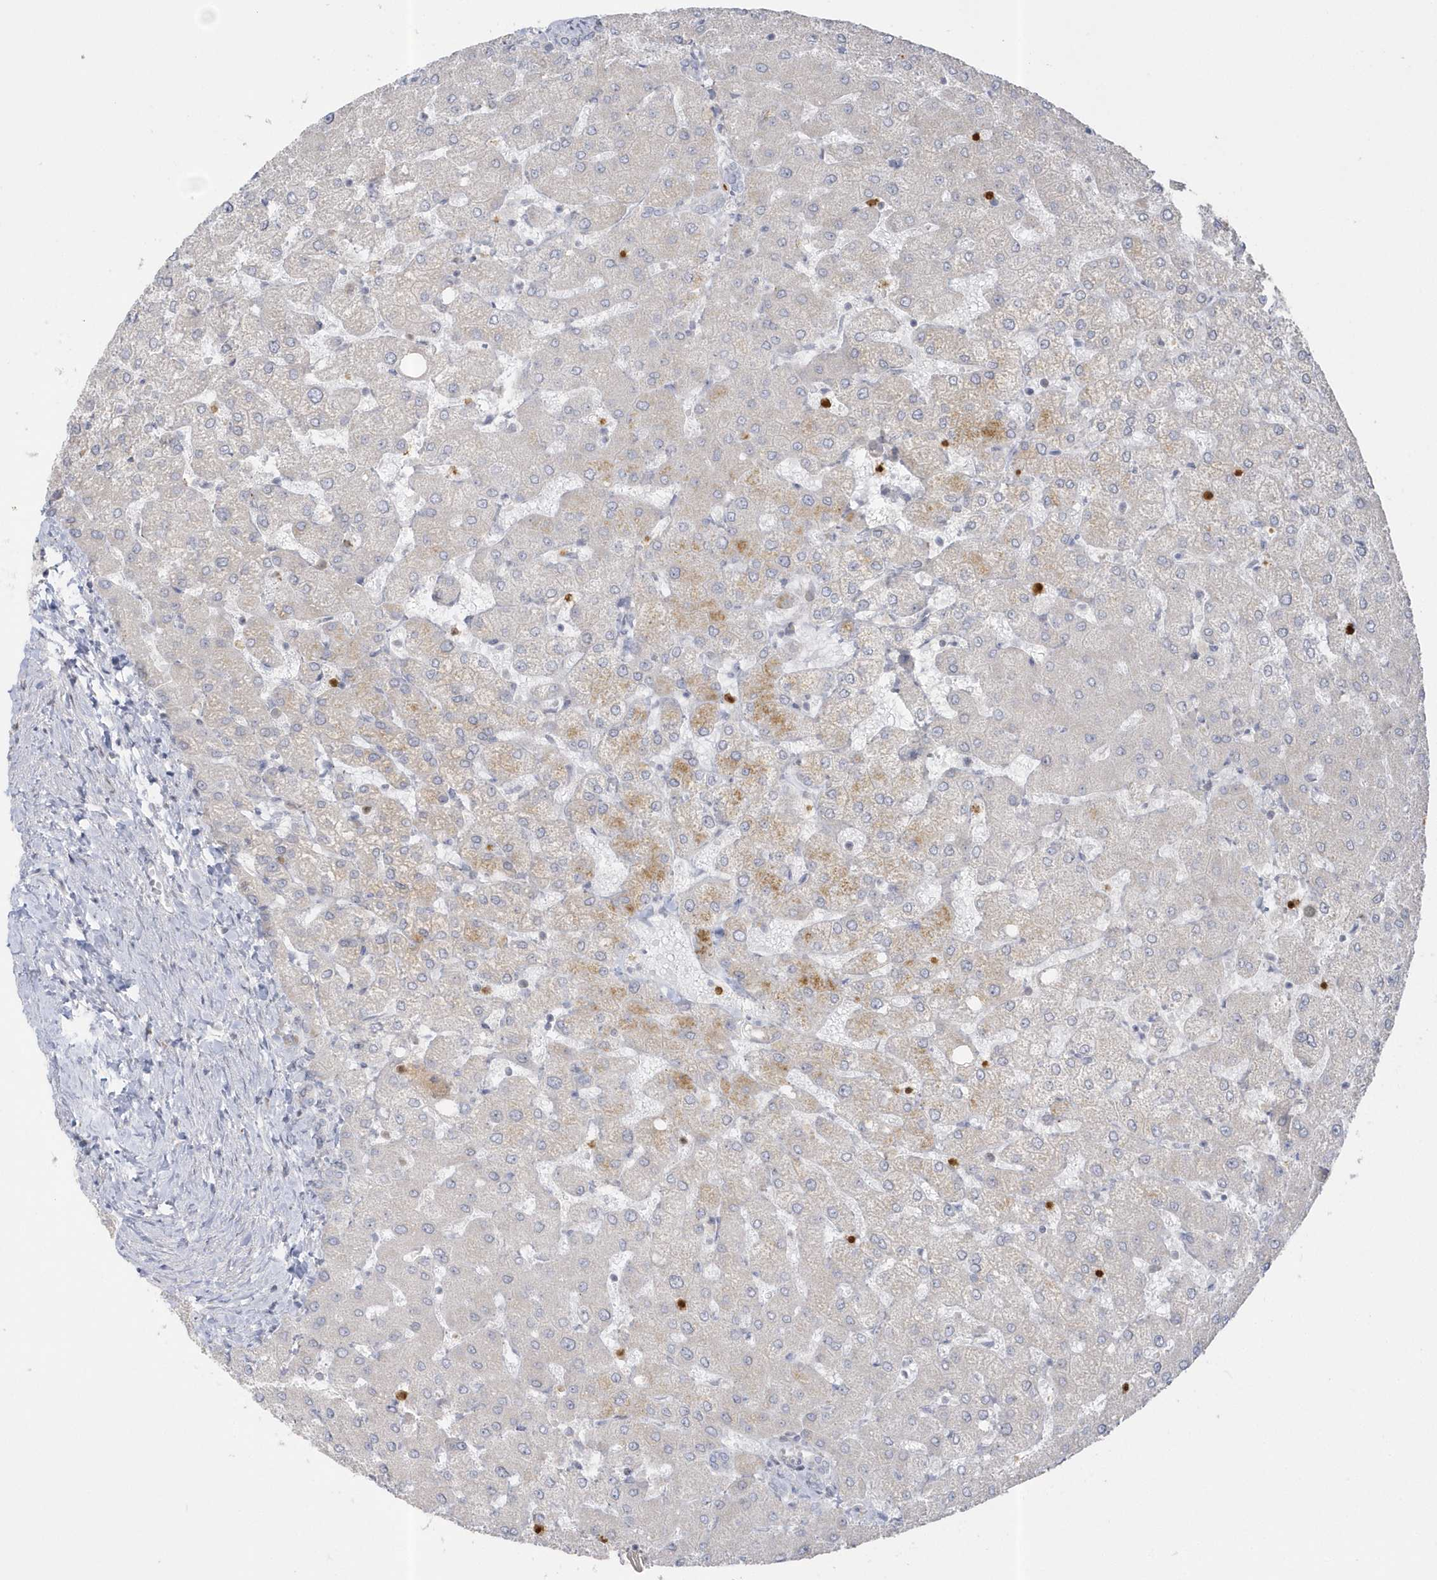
{"staining": {"intensity": "negative", "quantity": "none", "location": "none"}, "tissue": "liver", "cell_type": "Cholangiocytes", "image_type": "normal", "snomed": [{"axis": "morphology", "description": "Normal tissue, NOS"}, {"axis": "topography", "description": "Liver"}], "caption": "Photomicrograph shows no significant protein positivity in cholangiocytes of benign liver.", "gene": "NAF1", "patient": {"sex": "female", "age": 54}}